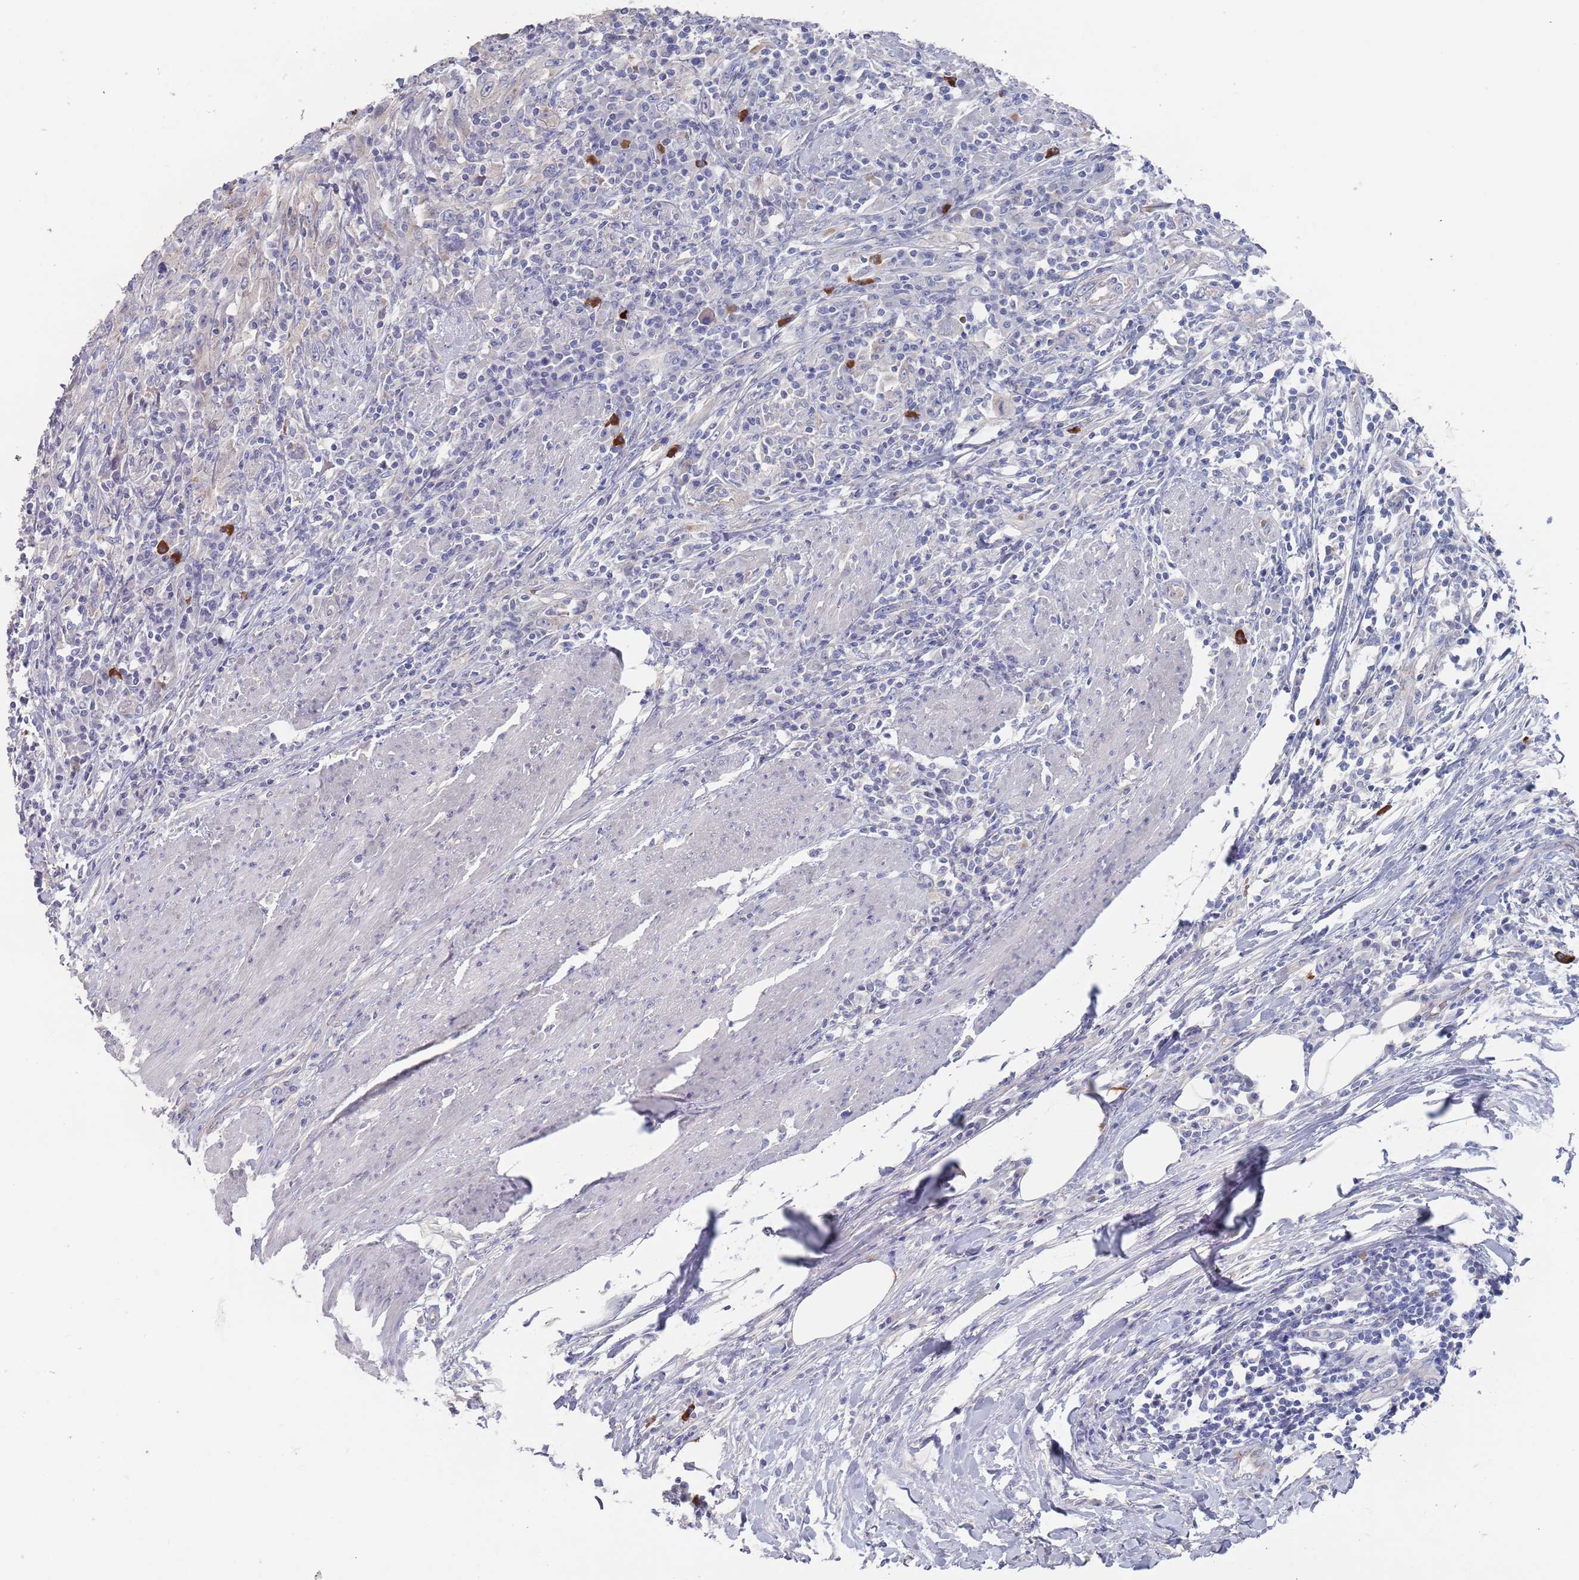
{"staining": {"intensity": "negative", "quantity": "none", "location": "none"}, "tissue": "urothelial cancer", "cell_type": "Tumor cells", "image_type": "cancer", "snomed": [{"axis": "morphology", "description": "Urothelial carcinoma, High grade"}, {"axis": "topography", "description": "Urinary bladder"}], "caption": "Immunohistochemical staining of human urothelial cancer displays no significant staining in tumor cells. (DAB IHC with hematoxylin counter stain).", "gene": "TMCO3", "patient": {"sex": "male", "age": 61}}